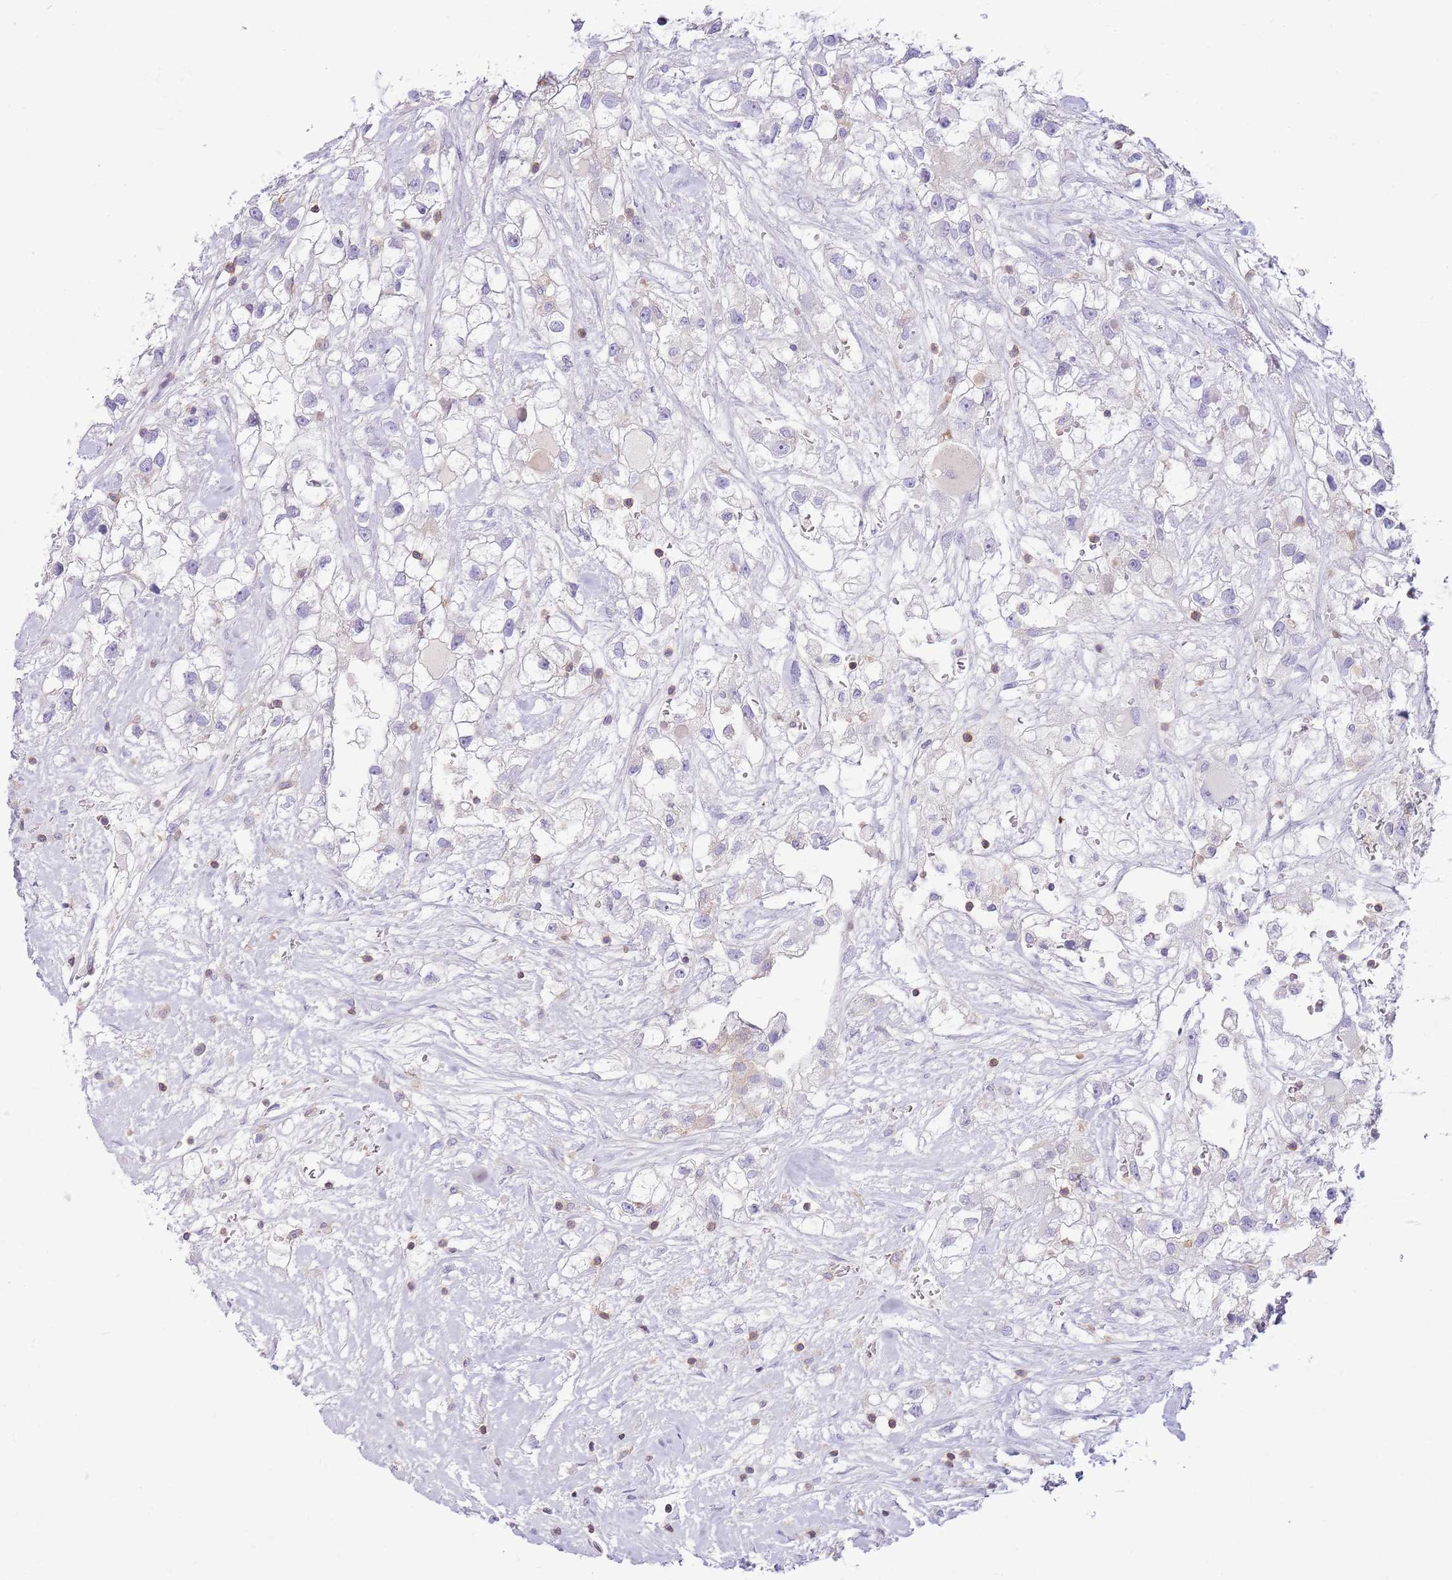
{"staining": {"intensity": "negative", "quantity": "none", "location": "none"}, "tissue": "renal cancer", "cell_type": "Tumor cells", "image_type": "cancer", "snomed": [{"axis": "morphology", "description": "Adenocarcinoma, NOS"}, {"axis": "topography", "description": "Kidney"}], "caption": "Immunohistochemistry histopathology image of renal adenocarcinoma stained for a protein (brown), which shows no expression in tumor cells.", "gene": "OR4Q3", "patient": {"sex": "male", "age": 59}}